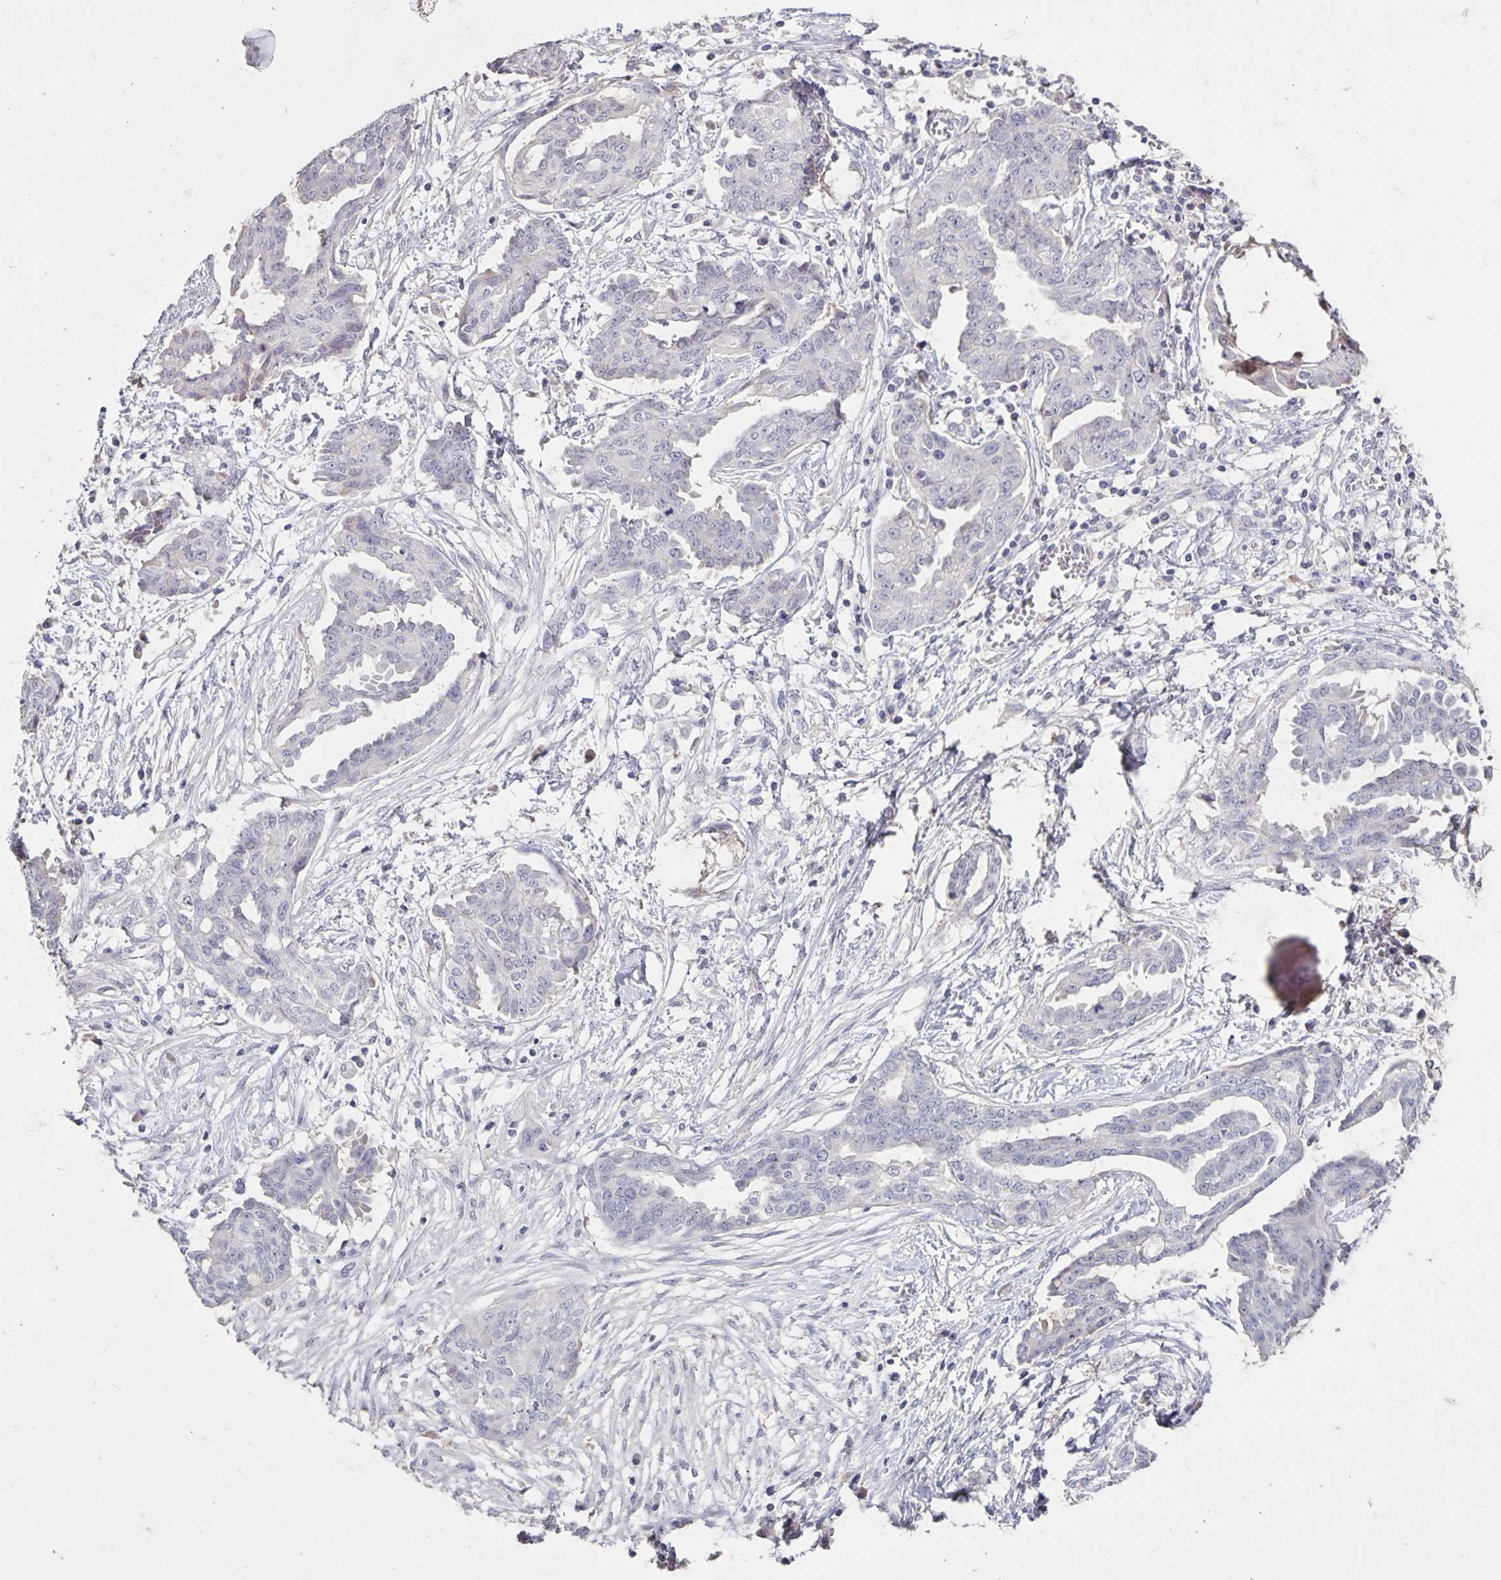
{"staining": {"intensity": "negative", "quantity": "none", "location": "none"}, "tissue": "ovarian cancer", "cell_type": "Tumor cells", "image_type": "cancer", "snomed": [{"axis": "morphology", "description": "Cystadenocarcinoma, serous, NOS"}, {"axis": "topography", "description": "Ovary"}], "caption": "Tumor cells are negative for protein expression in human ovarian serous cystadenocarcinoma.", "gene": "INSL5", "patient": {"sex": "female", "age": 71}}